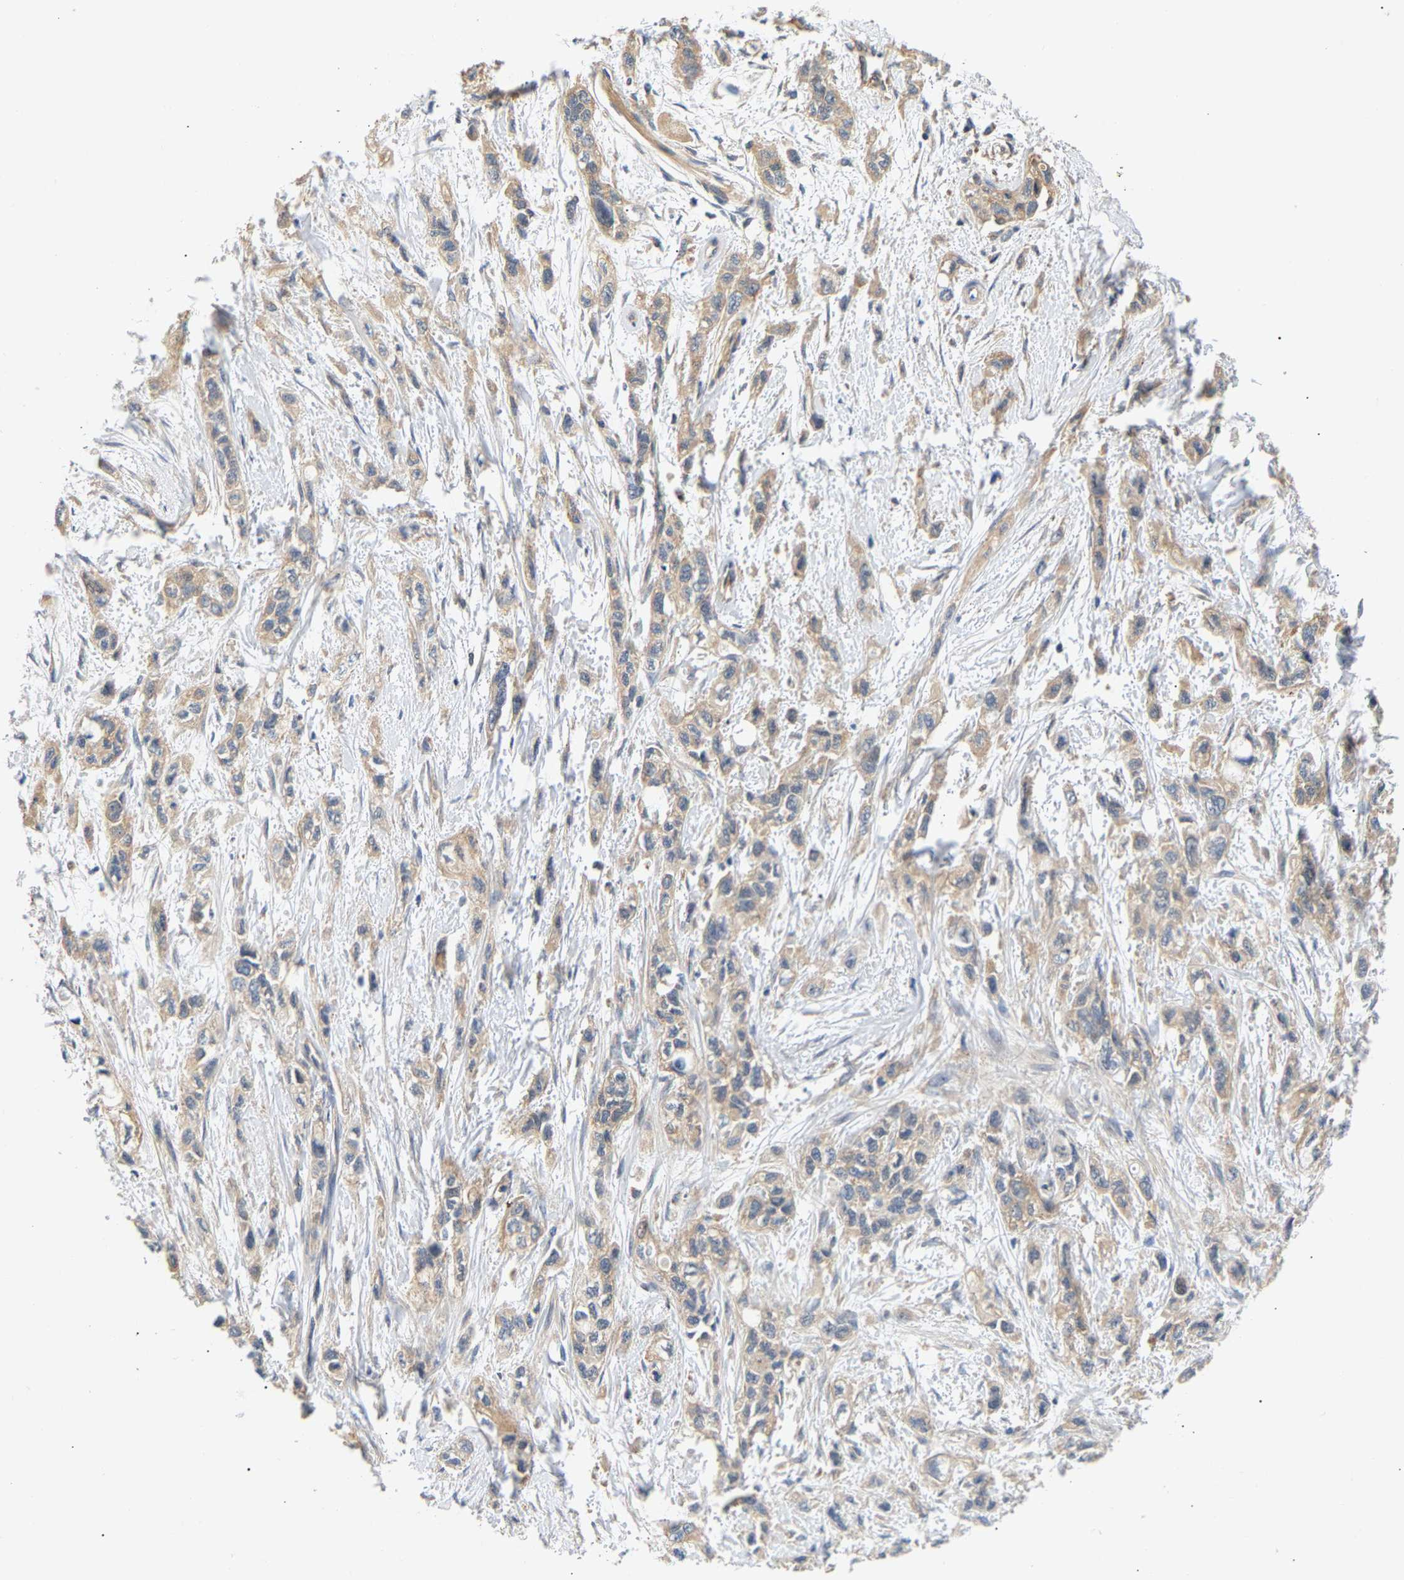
{"staining": {"intensity": "moderate", "quantity": ">75%", "location": "cytoplasmic/membranous"}, "tissue": "pancreatic cancer", "cell_type": "Tumor cells", "image_type": "cancer", "snomed": [{"axis": "morphology", "description": "Adenocarcinoma, NOS"}, {"axis": "topography", "description": "Pancreas"}], "caption": "Adenocarcinoma (pancreatic) tissue displays moderate cytoplasmic/membranous positivity in about >75% of tumor cells", "gene": "PPID", "patient": {"sex": "male", "age": 74}}